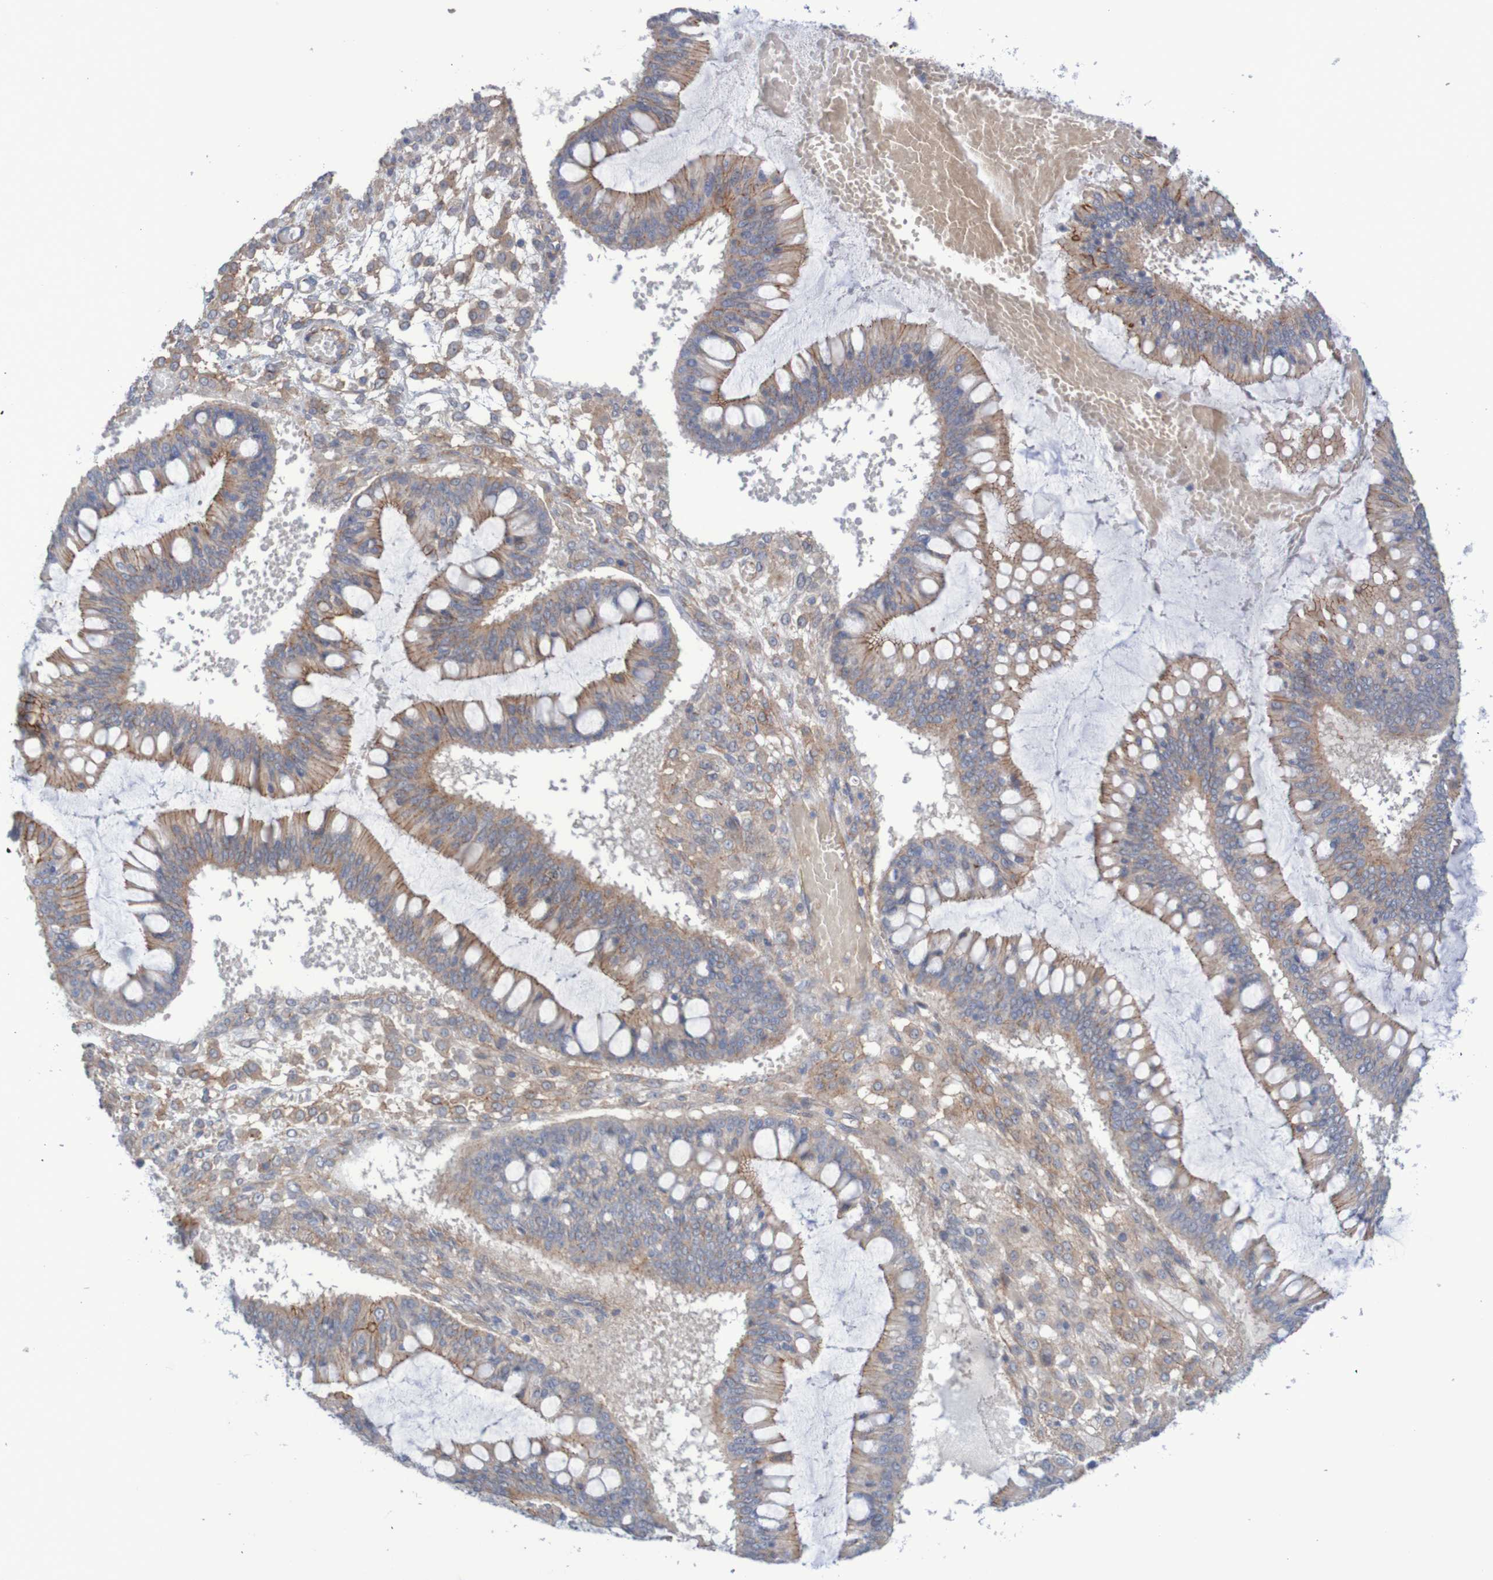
{"staining": {"intensity": "moderate", "quantity": "25%-75%", "location": "cytoplasmic/membranous"}, "tissue": "ovarian cancer", "cell_type": "Tumor cells", "image_type": "cancer", "snomed": [{"axis": "morphology", "description": "Cystadenocarcinoma, mucinous, NOS"}, {"axis": "topography", "description": "Ovary"}], "caption": "Immunohistochemistry (IHC) (DAB) staining of human mucinous cystadenocarcinoma (ovarian) demonstrates moderate cytoplasmic/membranous protein positivity in approximately 25%-75% of tumor cells. (DAB (3,3'-diaminobenzidine) IHC, brown staining for protein, blue staining for nuclei).", "gene": "NECTIN2", "patient": {"sex": "female", "age": 73}}